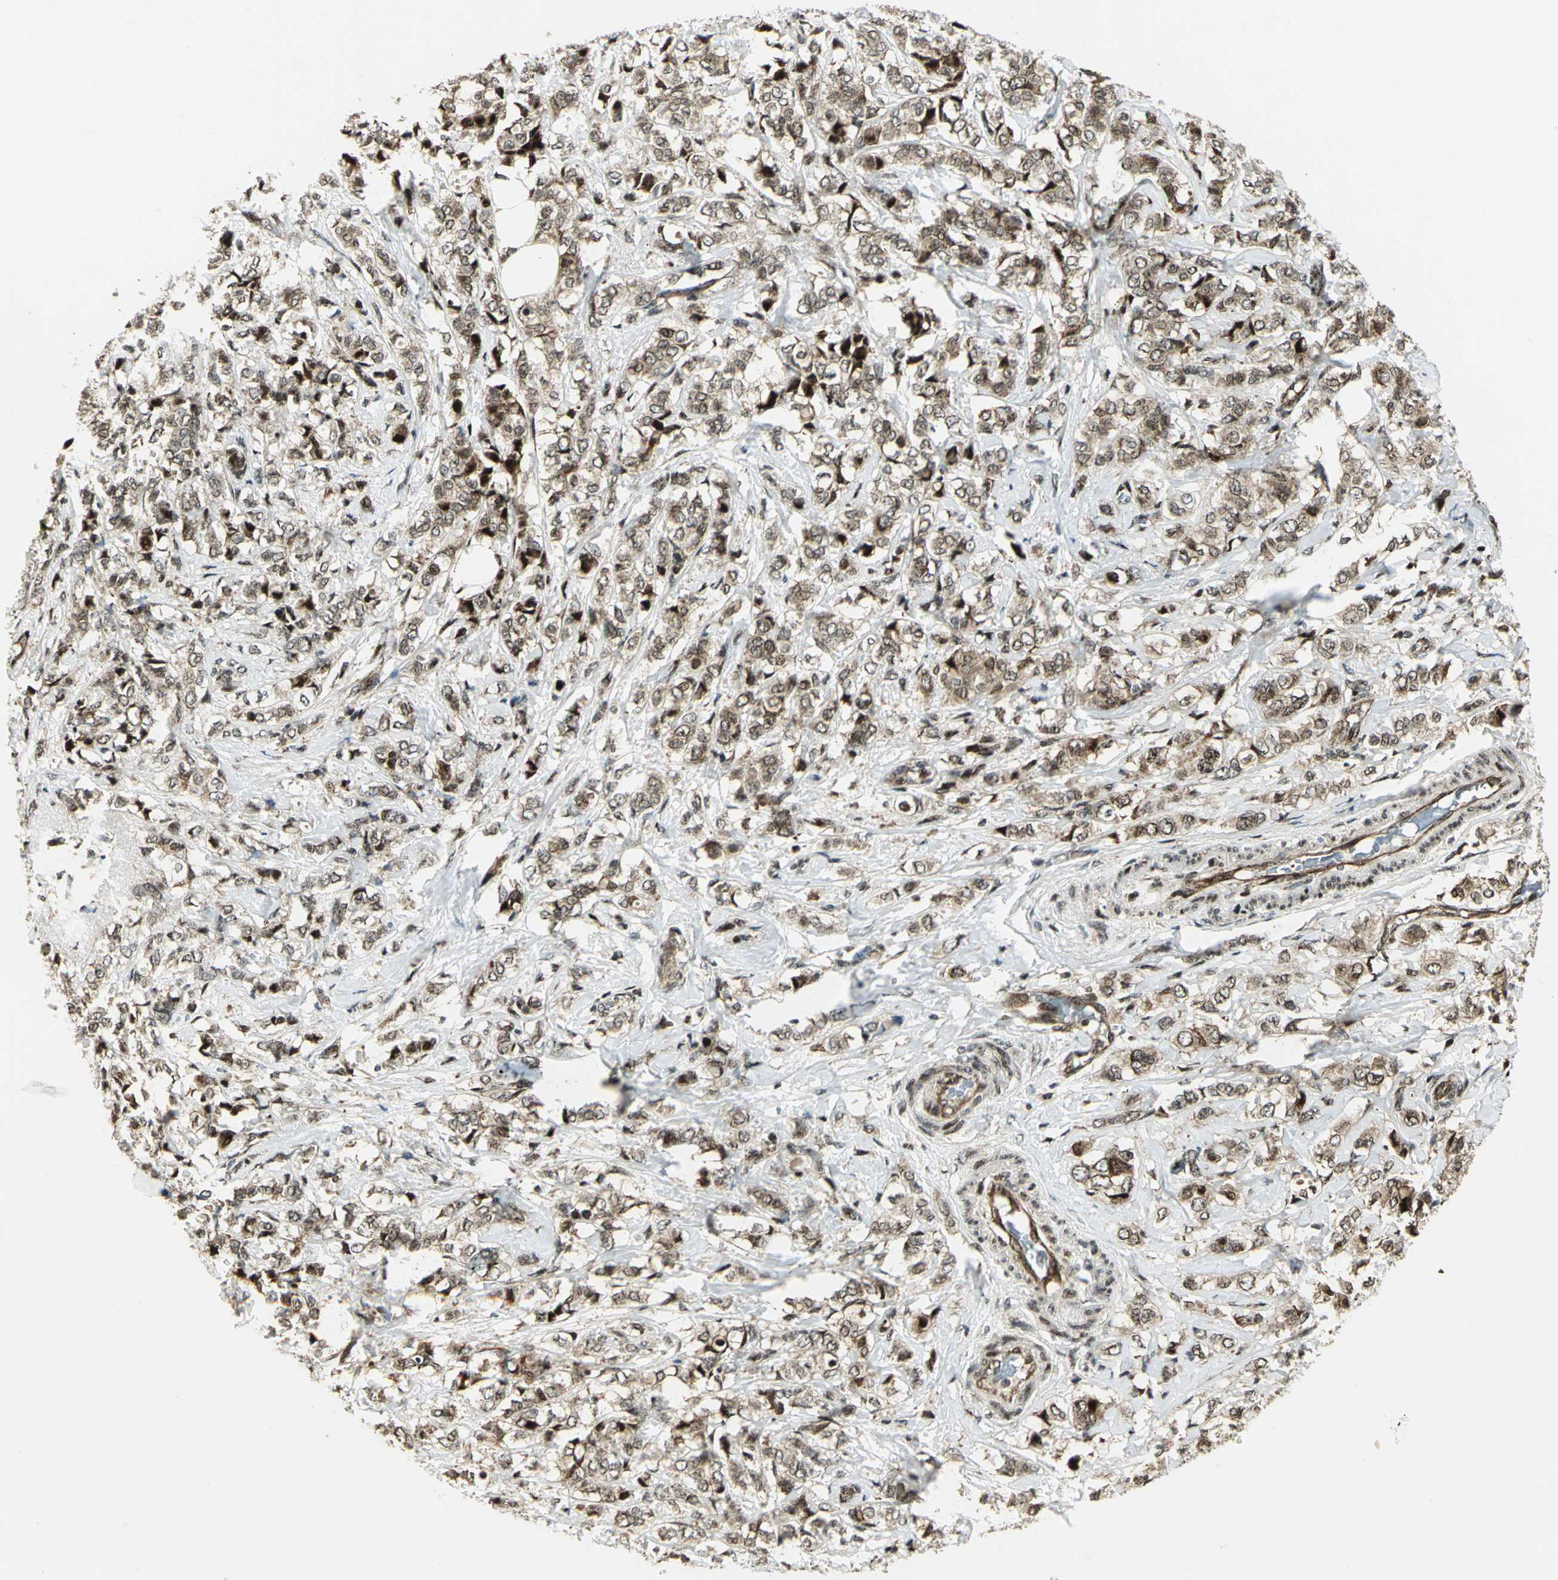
{"staining": {"intensity": "moderate", "quantity": ">75%", "location": "cytoplasmic/membranous,nuclear"}, "tissue": "breast cancer", "cell_type": "Tumor cells", "image_type": "cancer", "snomed": [{"axis": "morphology", "description": "Lobular carcinoma"}, {"axis": "topography", "description": "Breast"}], "caption": "Immunohistochemistry (IHC) histopathology image of human breast cancer (lobular carcinoma) stained for a protein (brown), which reveals medium levels of moderate cytoplasmic/membranous and nuclear positivity in about >75% of tumor cells.", "gene": "COPS5", "patient": {"sex": "female", "age": 60}}